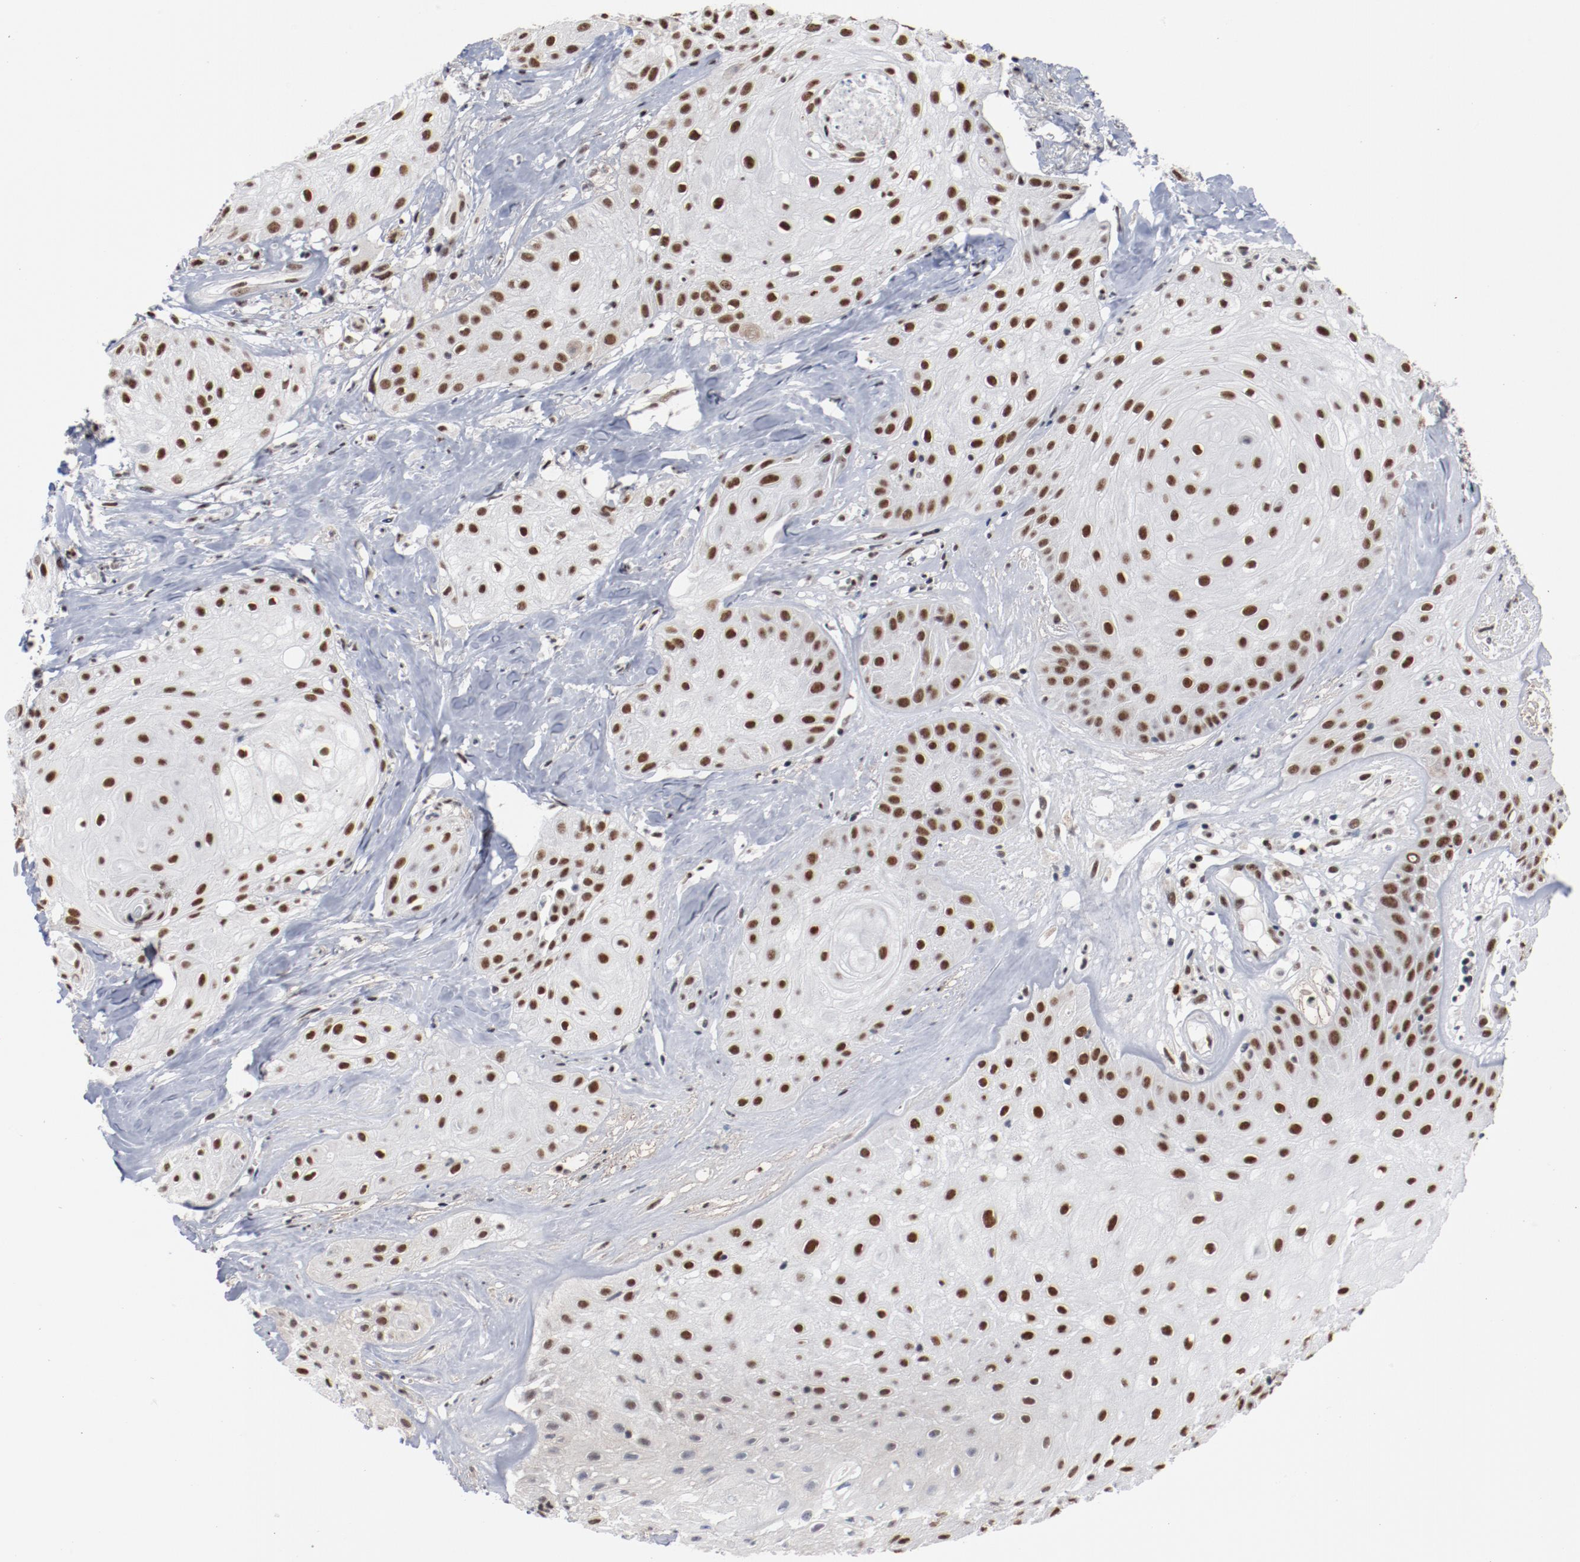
{"staining": {"intensity": "strong", "quantity": ">75%", "location": "nuclear"}, "tissue": "skin cancer", "cell_type": "Tumor cells", "image_type": "cancer", "snomed": [{"axis": "morphology", "description": "Squamous cell carcinoma, NOS"}, {"axis": "topography", "description": "Skin"}], "caption": "Skin squamous cell carcinoma stained with IHC exhibits strong nuclear staining in approximately >75% of tumor cells.", "gene": "BUB3", "patient": {"sex": "male", "age": 65}}